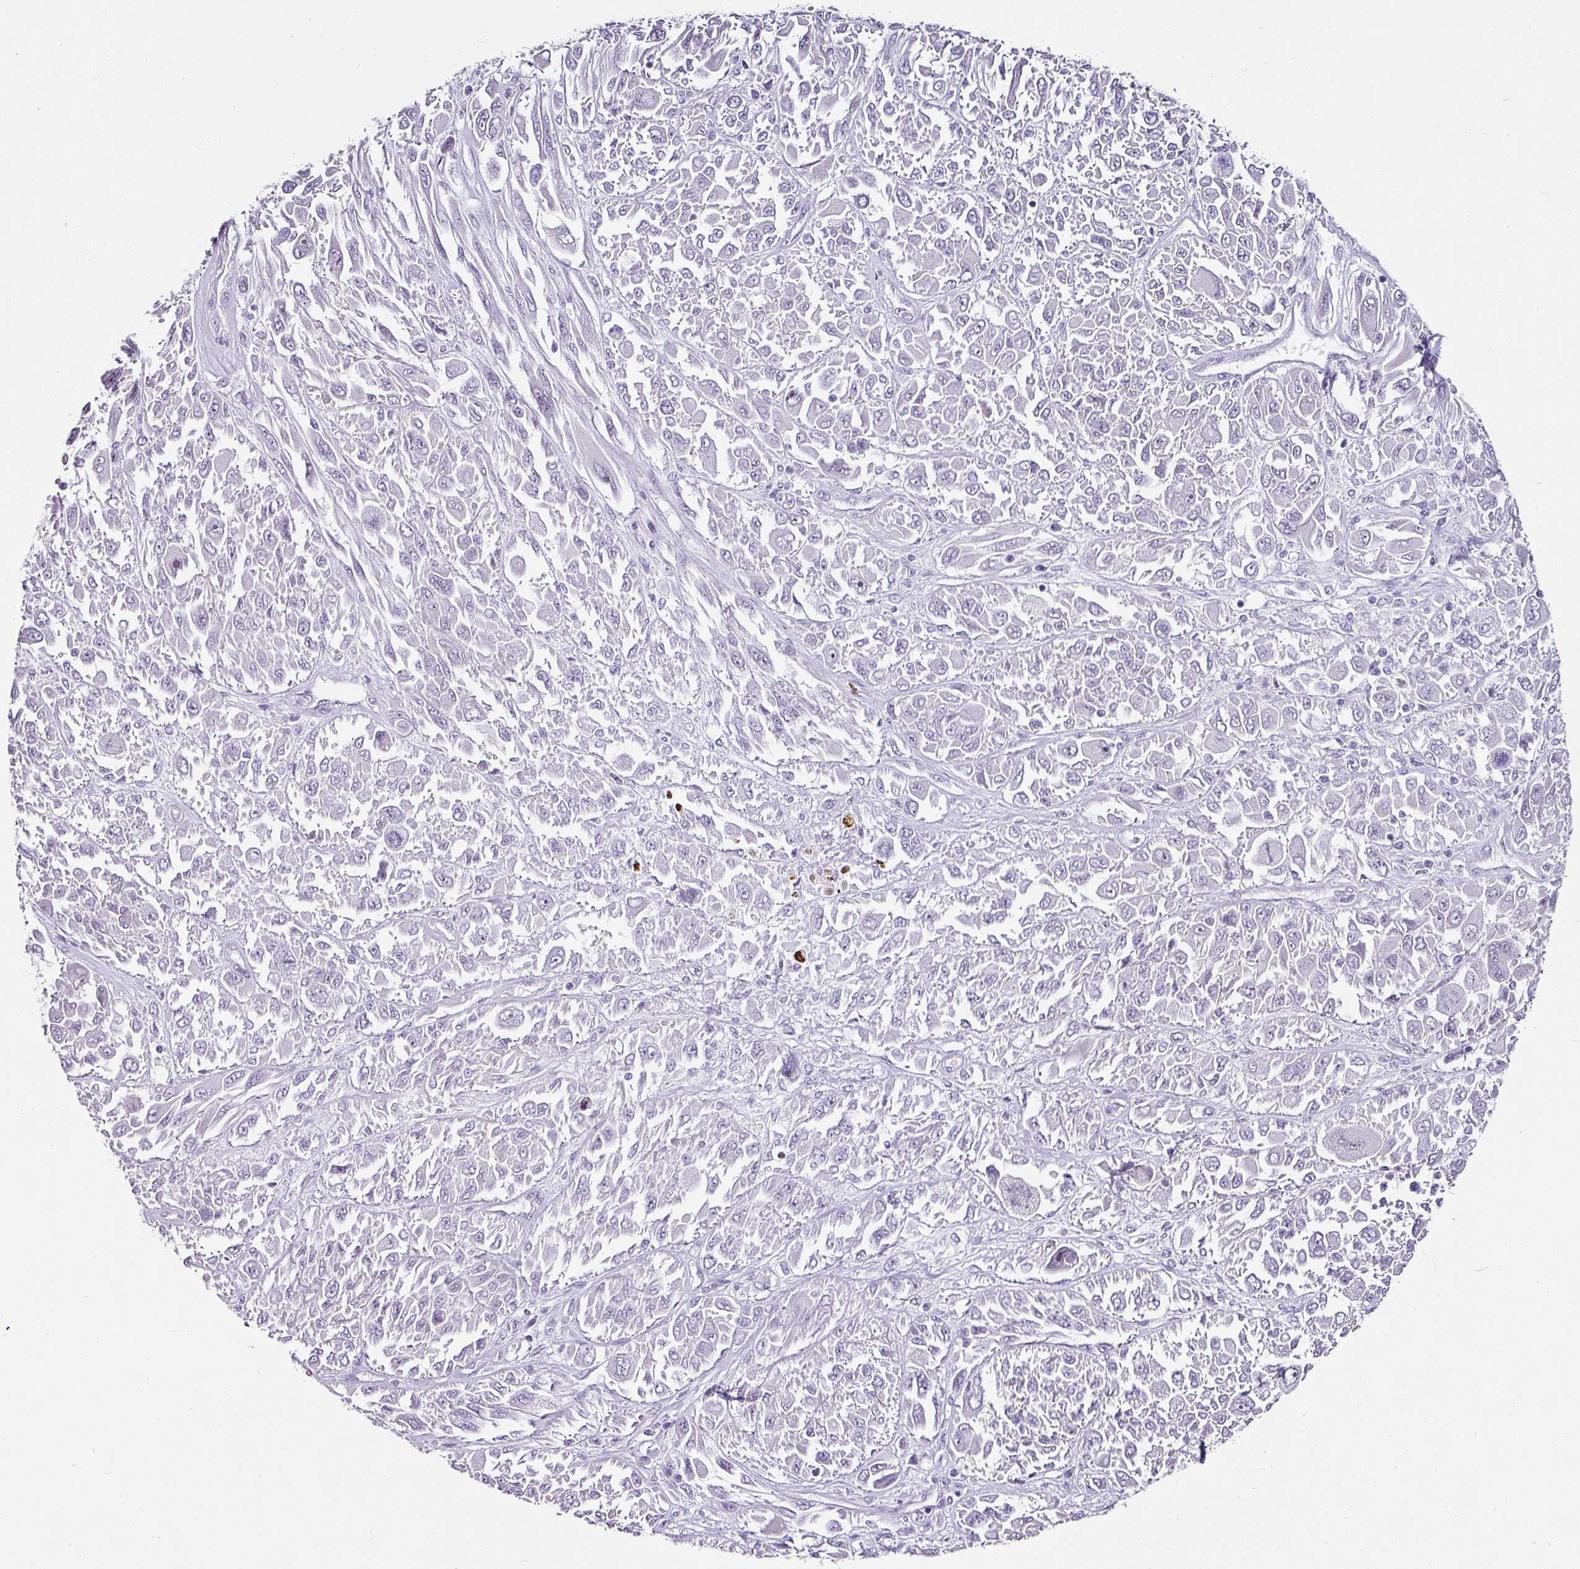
{"staining": {"intensity": "negative", "quantity": "none", "location": "none"}, "tissue": "melanoma", "cell_type": "Tumor cells", "image_type": "cancer", "snomed": [{"axis": "morphology", "description": "Malignant melanoma, NOS"}, {"axis": "topography", "description": "Skin"}], "caption": "Immunohistochemistry (IHC) photomicrograph of neoplastic tissue: melanoma stained with DAB shows no significant protein staining in tumor cells. (Stains: DAB IHC with hematoxylin counter stain, Microscopy: brightfield microscopy at high magnification).", "gene": "TRA2A", "patient": {"sex": "female", "age": 91}}